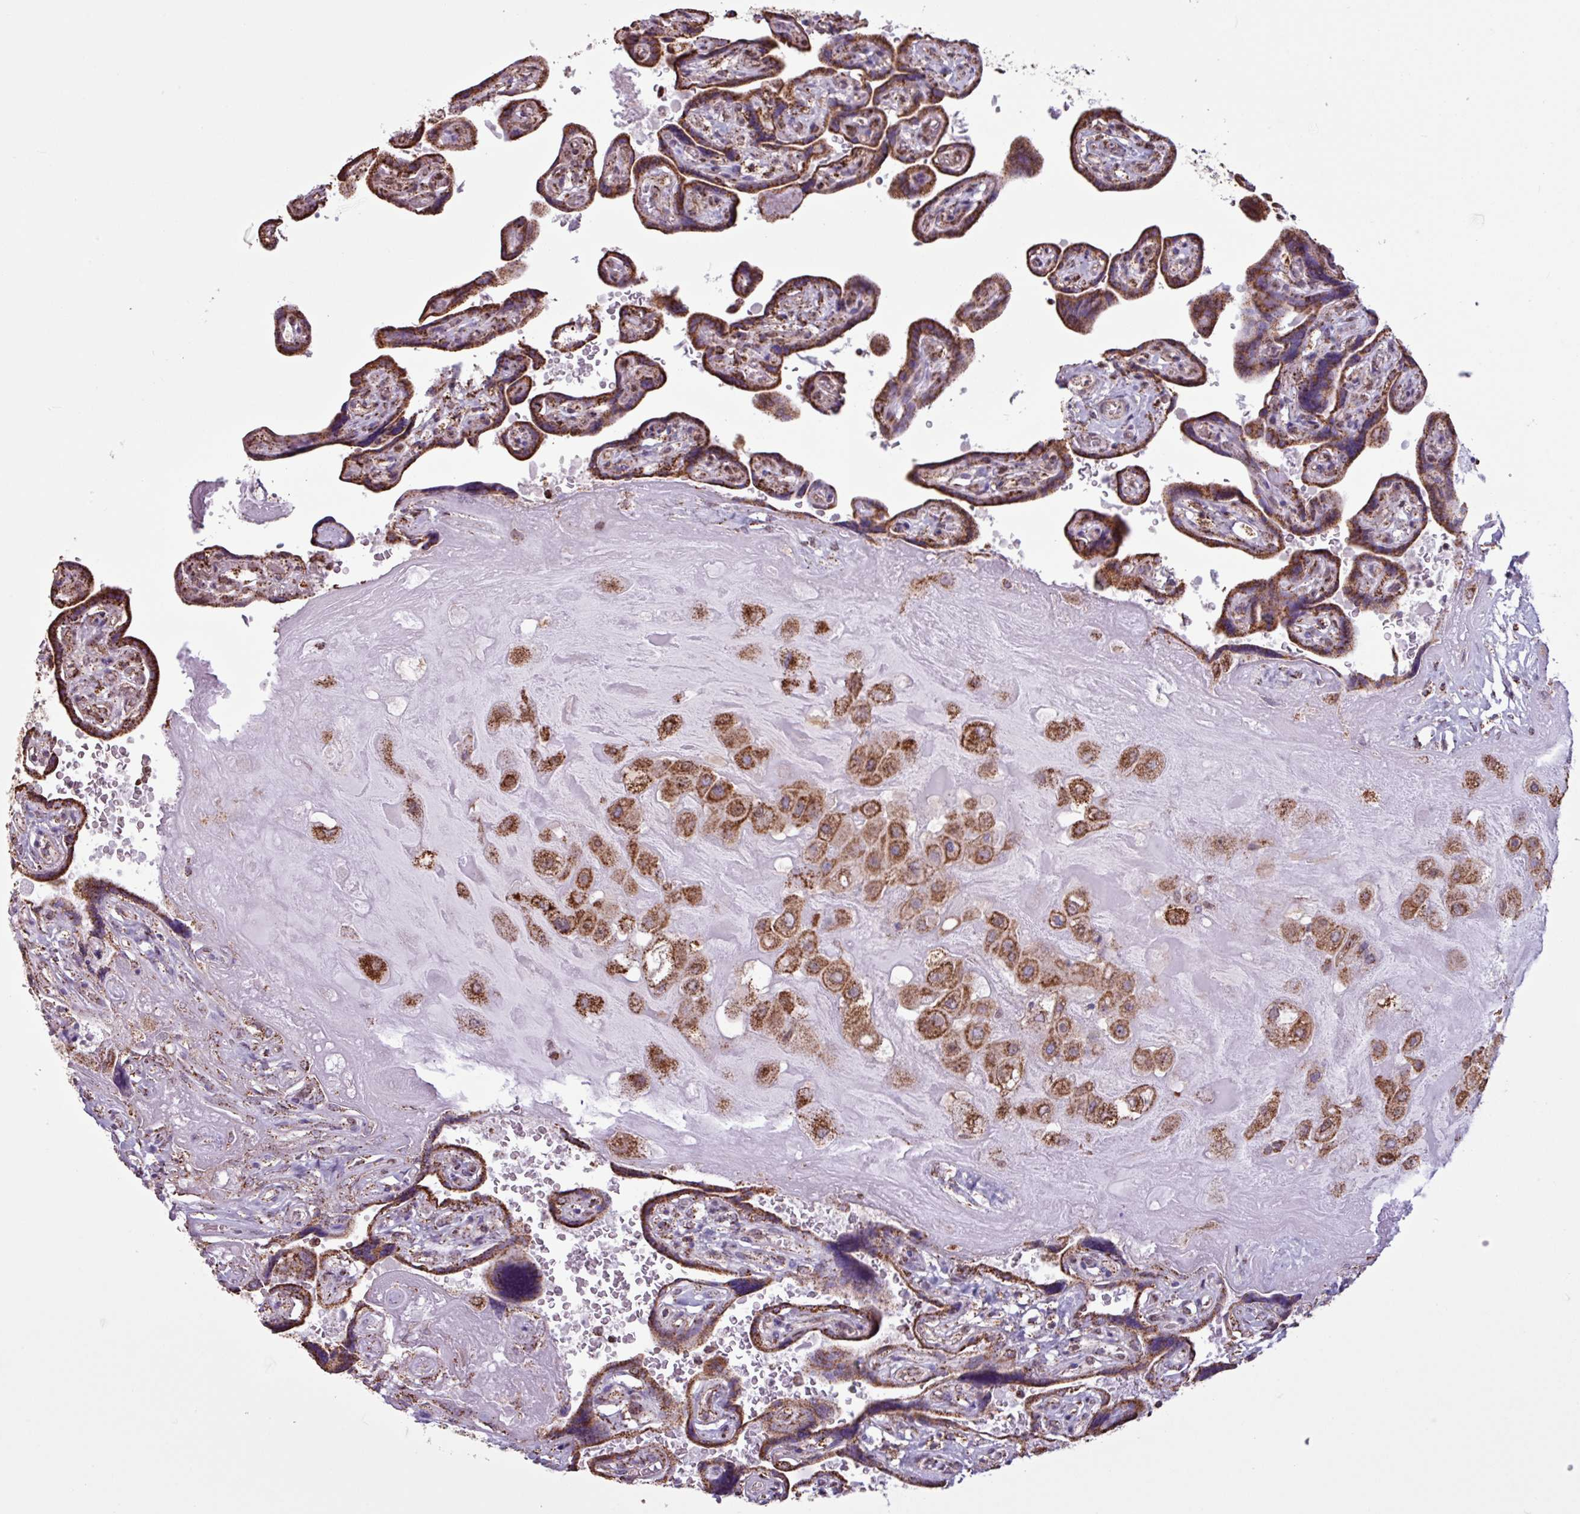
{"staining": {"intensity": "strong", "quantity": ">75%", "location": "cytoplasmic/membranous"}, "tissue": "placenta", "cell_type": "Decidual cells", "image_type": "normal", "snomed": [{"axis": "morphology", "description": "Normal tissue, NOS"}, {"axis": "topography", "description": "Placenta"}], "caption": "Human placenta stained with a brown dye reveals strong cytoplasmic/membranous positive staining in about >75% of decidual cells.", "gene": "ALG8", "patient": {"sex": "female", "age": 32}}